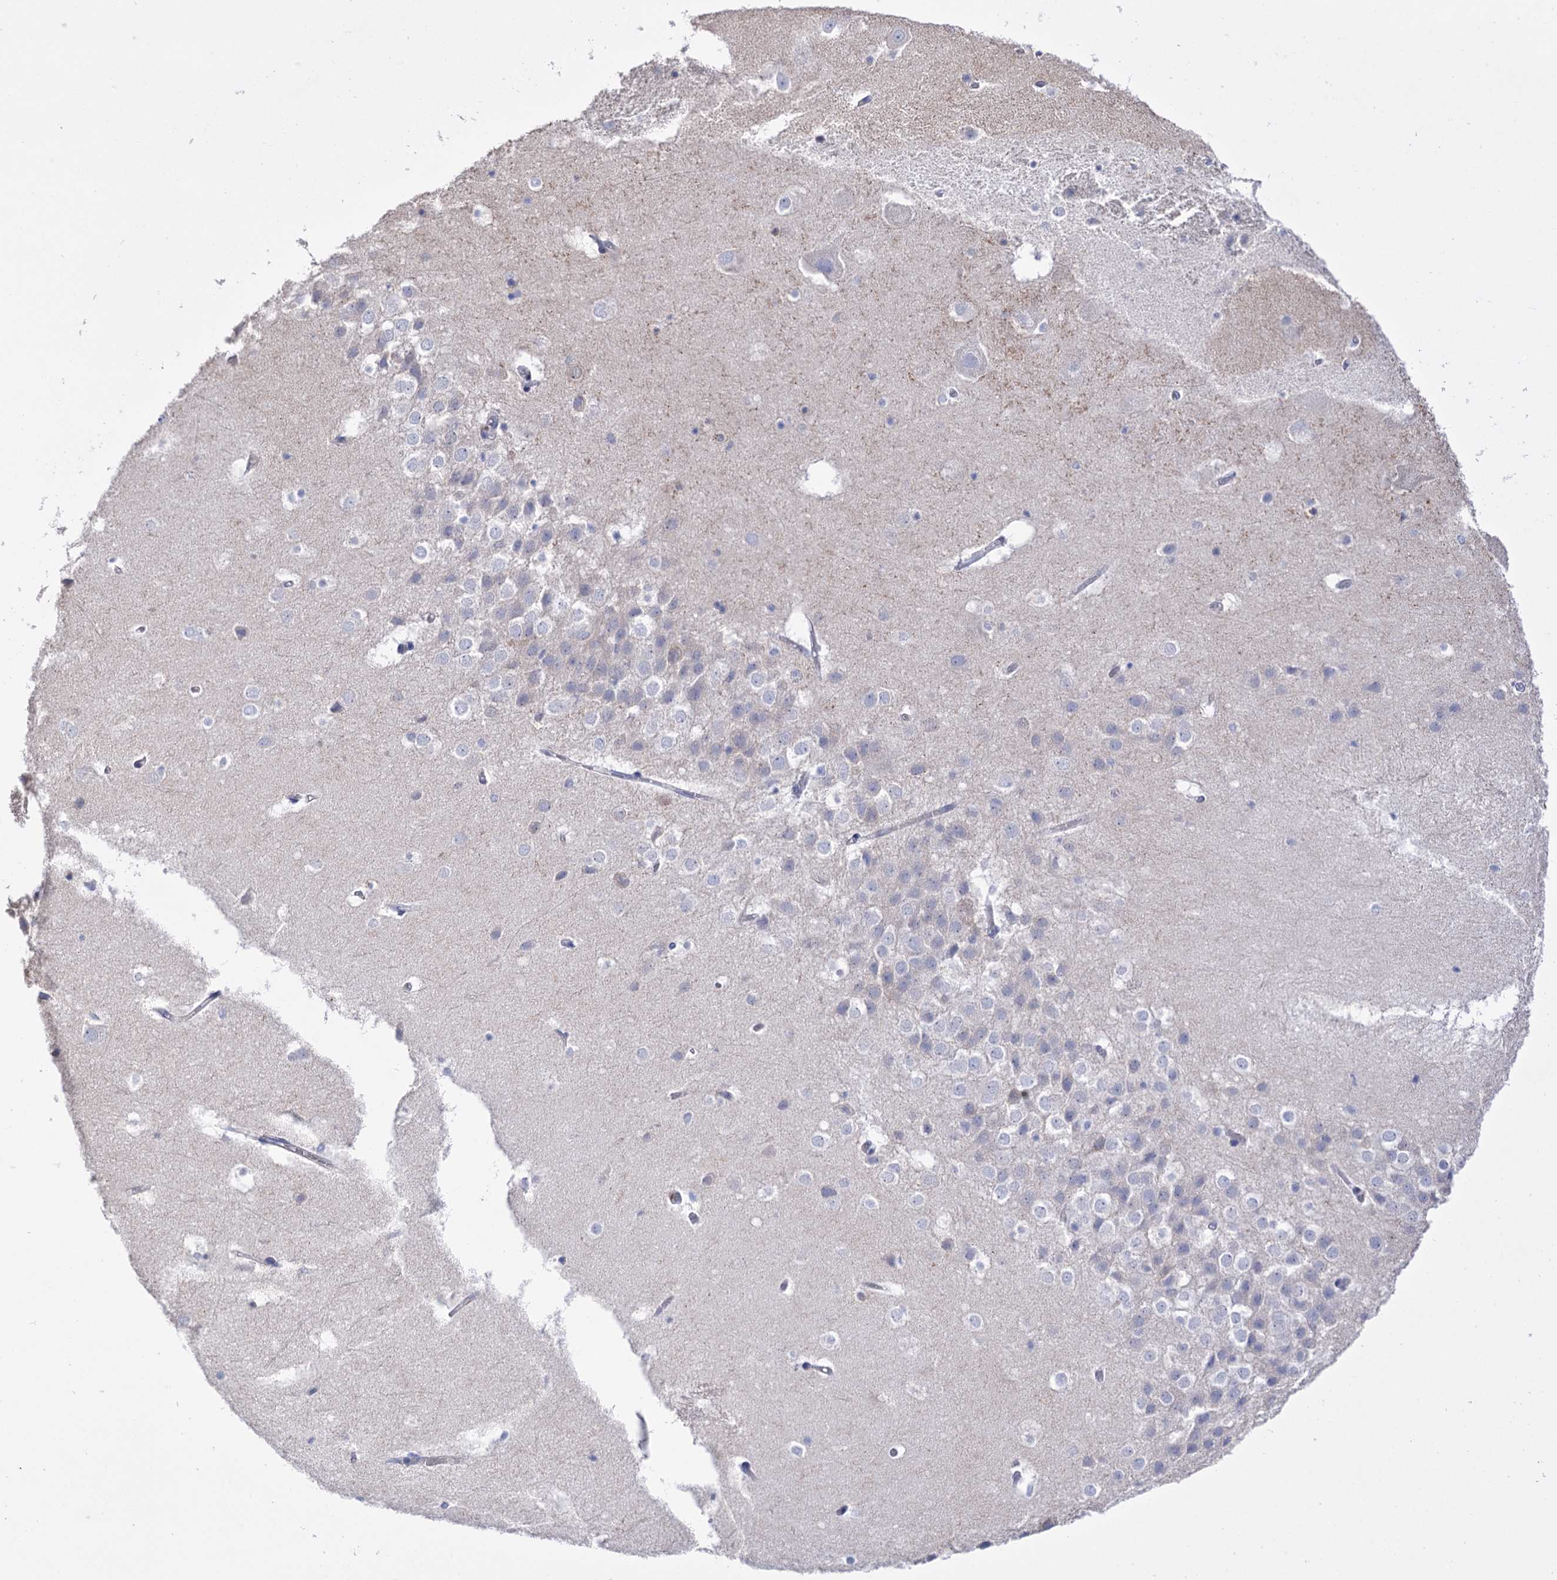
{"staining": {"intensity": "negative", "quantity": "none", "location": "none"}, "tissue": "hippocampus", "cell_type": "Glial cells", "image_type": "normal", "snomed": [{"axis": "morphology", "description": "Normal tissue, NOS"}, {"axis": "topography", "description": "Hippocampus"}], "caption": "Immunohistochemical staining of unremarkable hippocampus demonstrates no significant staining in glial cells.", "gene": "BBS4", "patient": {"sex": "female", "age": 52}}